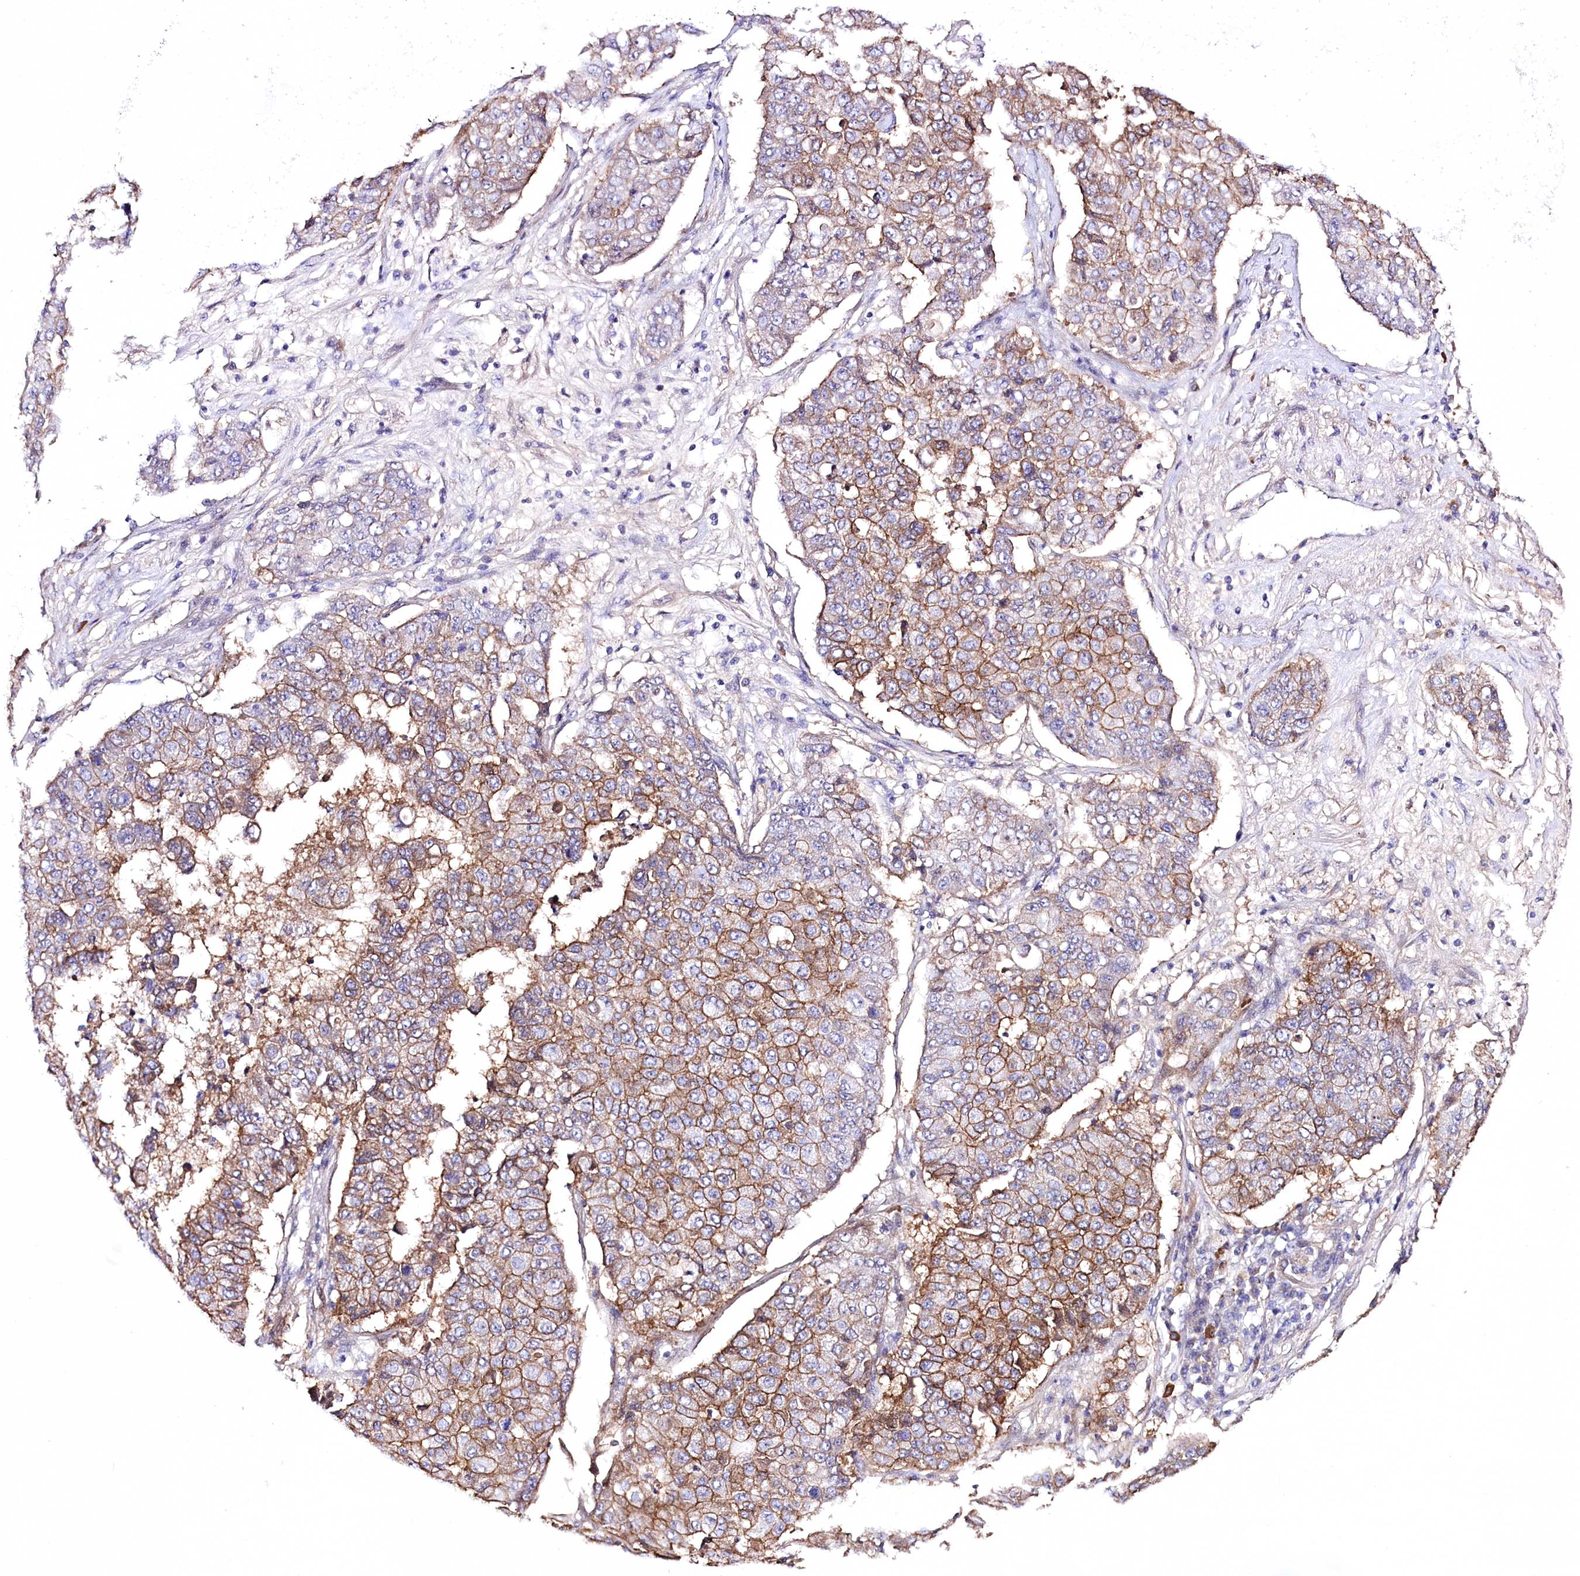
{"staining": {"intensity": "moderate", "quantity": ">75%", "location": "cytoplasmic/membranous"}, "tissue": "lung cancer", "cell_type": "Tumor cells", "image_type": "cancer", "snomed": [{"axis": "morphology", "description": "Squamous cell carcinoma, NOS"}, {"axis": "topography", "description": "Lung"}], "caption": "IHC of human lung squamous cell carcinoma exhibits medium levels of moderate cytoplasmic/membranous expression in approximately >75% of tumor cells.", "gene": "CEP164", "patient": {"sex": "male", "age": 74}}